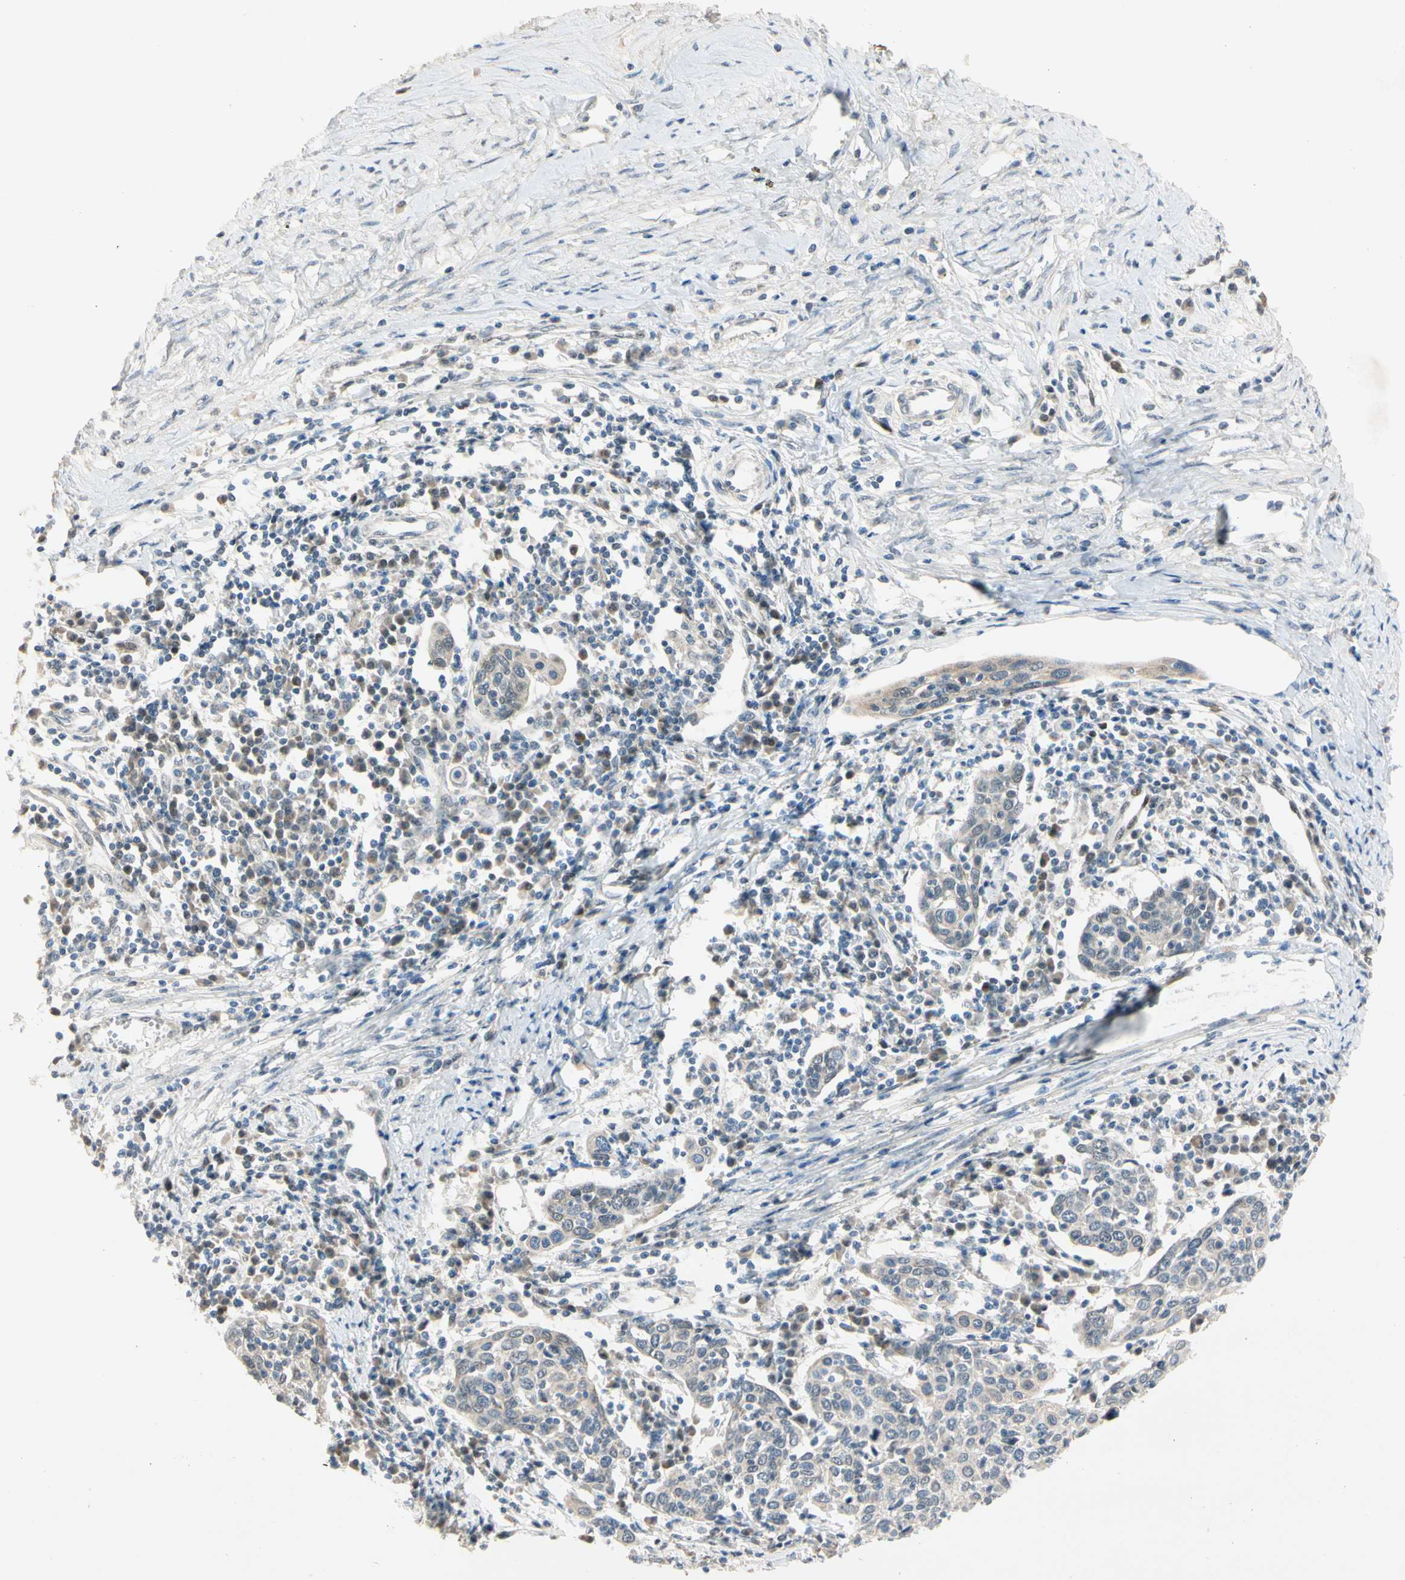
{"staining": {"intensity": "weak", "quantity": "25%-75%", "location": "cytoplasmic/membranous"}, "tissue": "cervical cancer", "cell_type": "Tumor cells", "image_type": "cancer", "snomed": [{"axis": "morphology", "description": "Squamous cell carcinoma, NOS"}, {"axis": "topography", "description": "Cervix"}], "caption": "Protein staining of cervical cancer (squamous cell carcinoma) tissue displays weak cytoplasmic/membranous positivity in about 25%-75% of tumor cells. The protein is shown in brown color, while the nuclei are stained blue.", "gene": "RIOX2", "patient": {"sex": "female", "age": 40}}